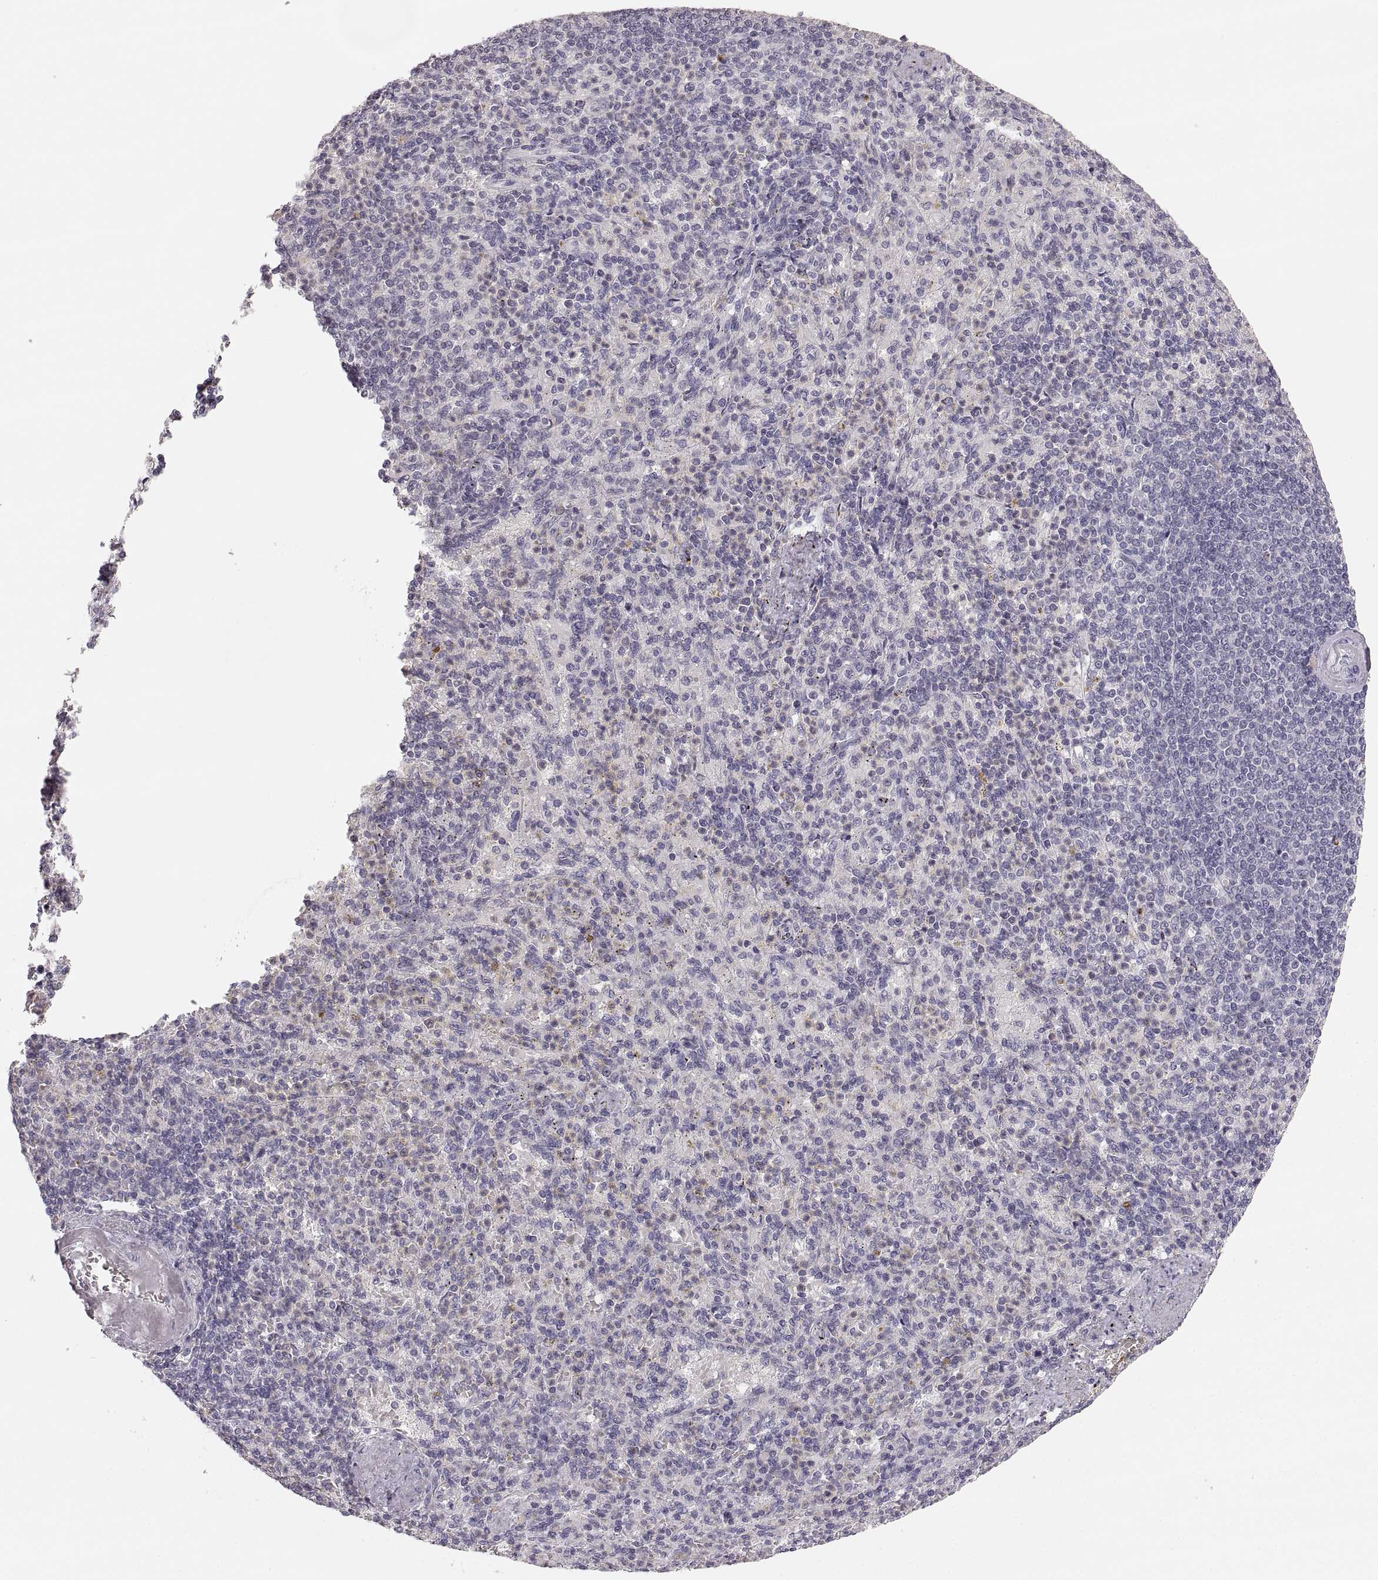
{"staining": {"intensity": "negative", "quantity": "none", "location": "none"}, "tissue": "spleen", "cell_type": "Cells in red pulp", "image_type": "normal", "snomed": [{"axis": "morphology", "description": "Normal tissue, NOS"}, {"axis": "topography", "description": "Spleen"}], "caption": "The micrograph reveals no staining of cells in red pulp in unremarkable spleen.", "gene": "RUNDC3A", "patient": {"sex": "female", "age": 74}}